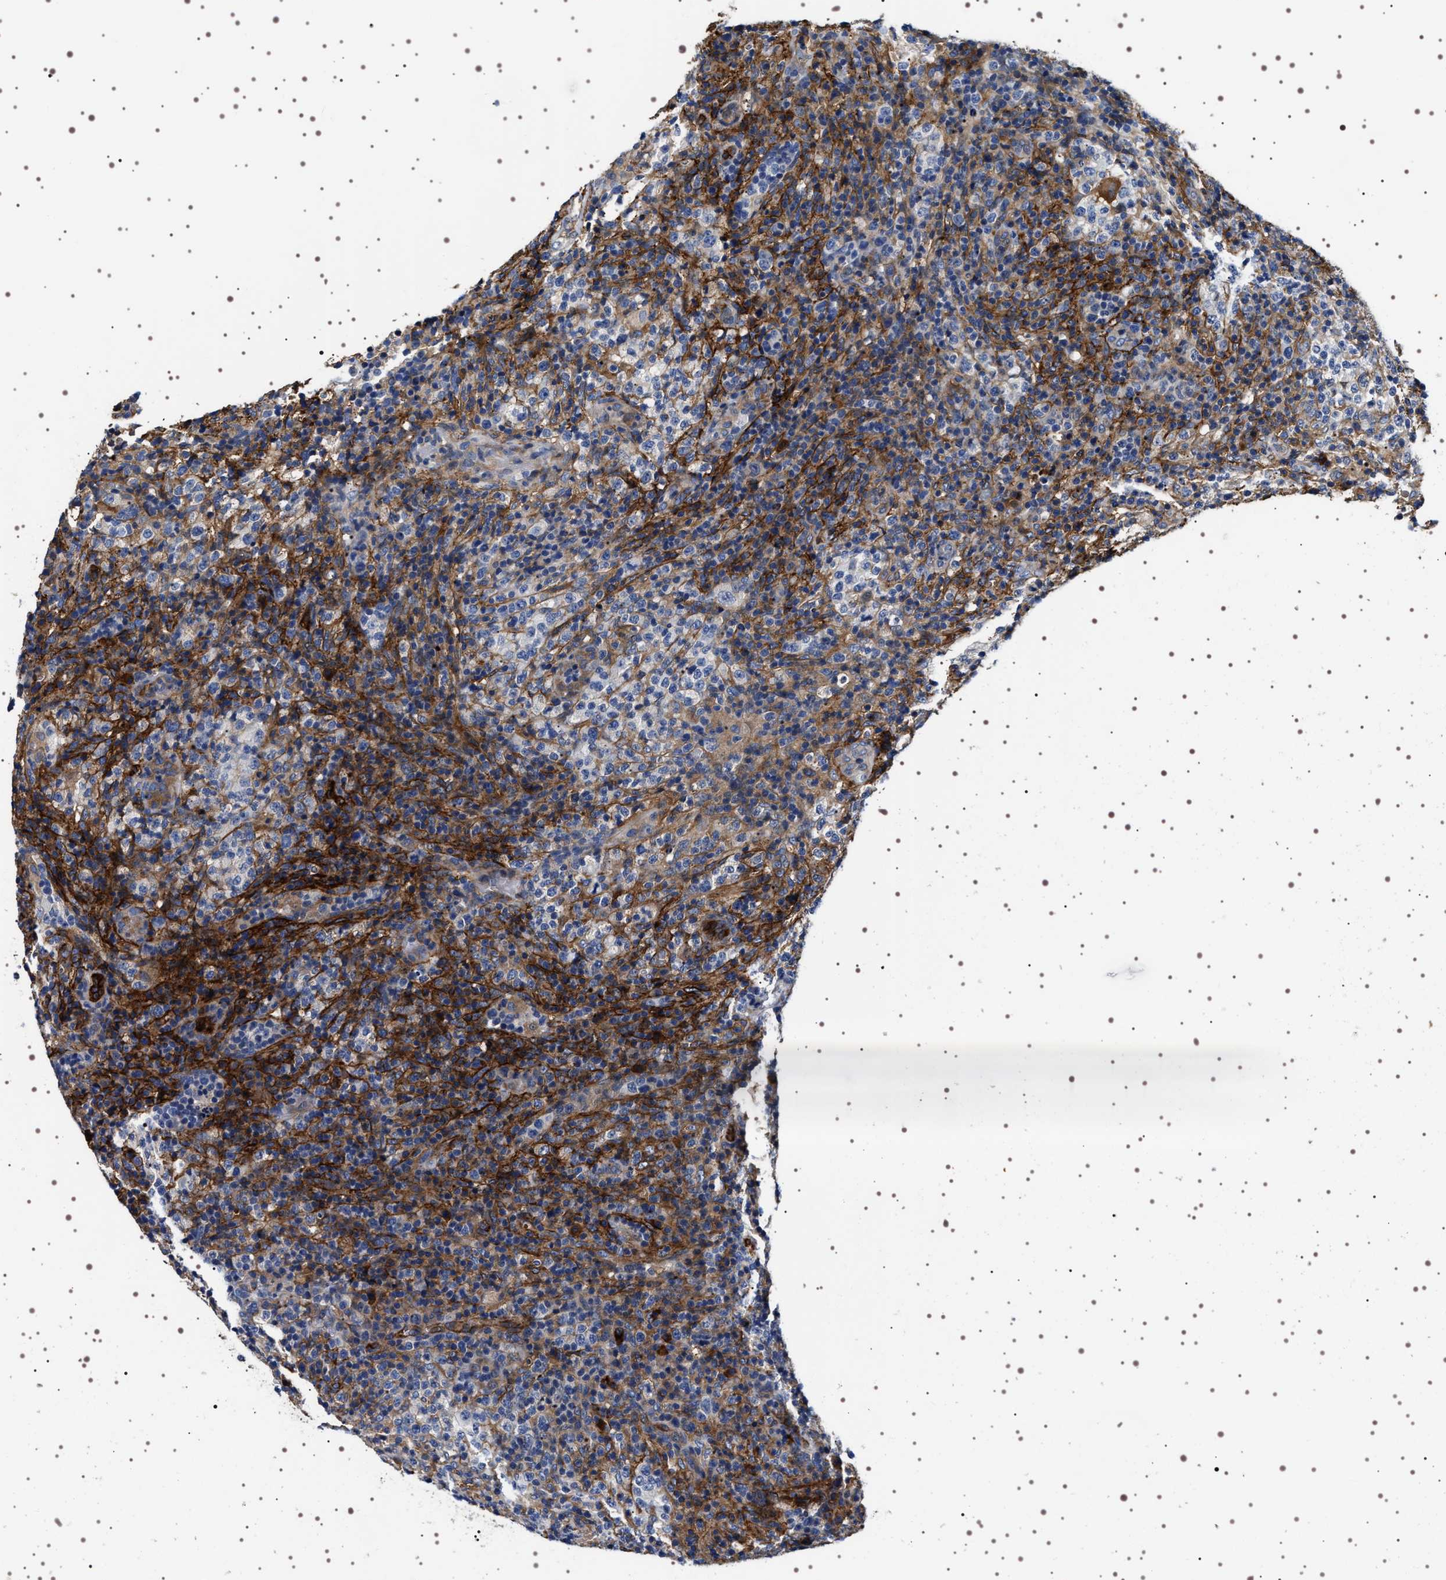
{"staining": {"intensity": "negative", "quantity": "none", "location": "none"}, "tissue": "lymphoma", "cell_type": "Tumor cells", "image_type": "cancer", "snomed": [{"axis": "morphology", "description": "Malignant lymphoma, non-Hodgkin's type, High grade"}, {"axis": "topography", "description": "Lymph node"}], "caption": "This image is of lymphoma stained with immunohistochemistry (IHC) to label a protein in brown with the nuclei are counter-stained blue. There is no staining in tumor cells. Brightfield microscopy of IHC stained with DAB (3,3'-diaminobenzidine) (brown) and hematoxylin (blue), captured at high magnification.", "gene": "ALPL", "patient": {"sex": "female", "age": 76}}